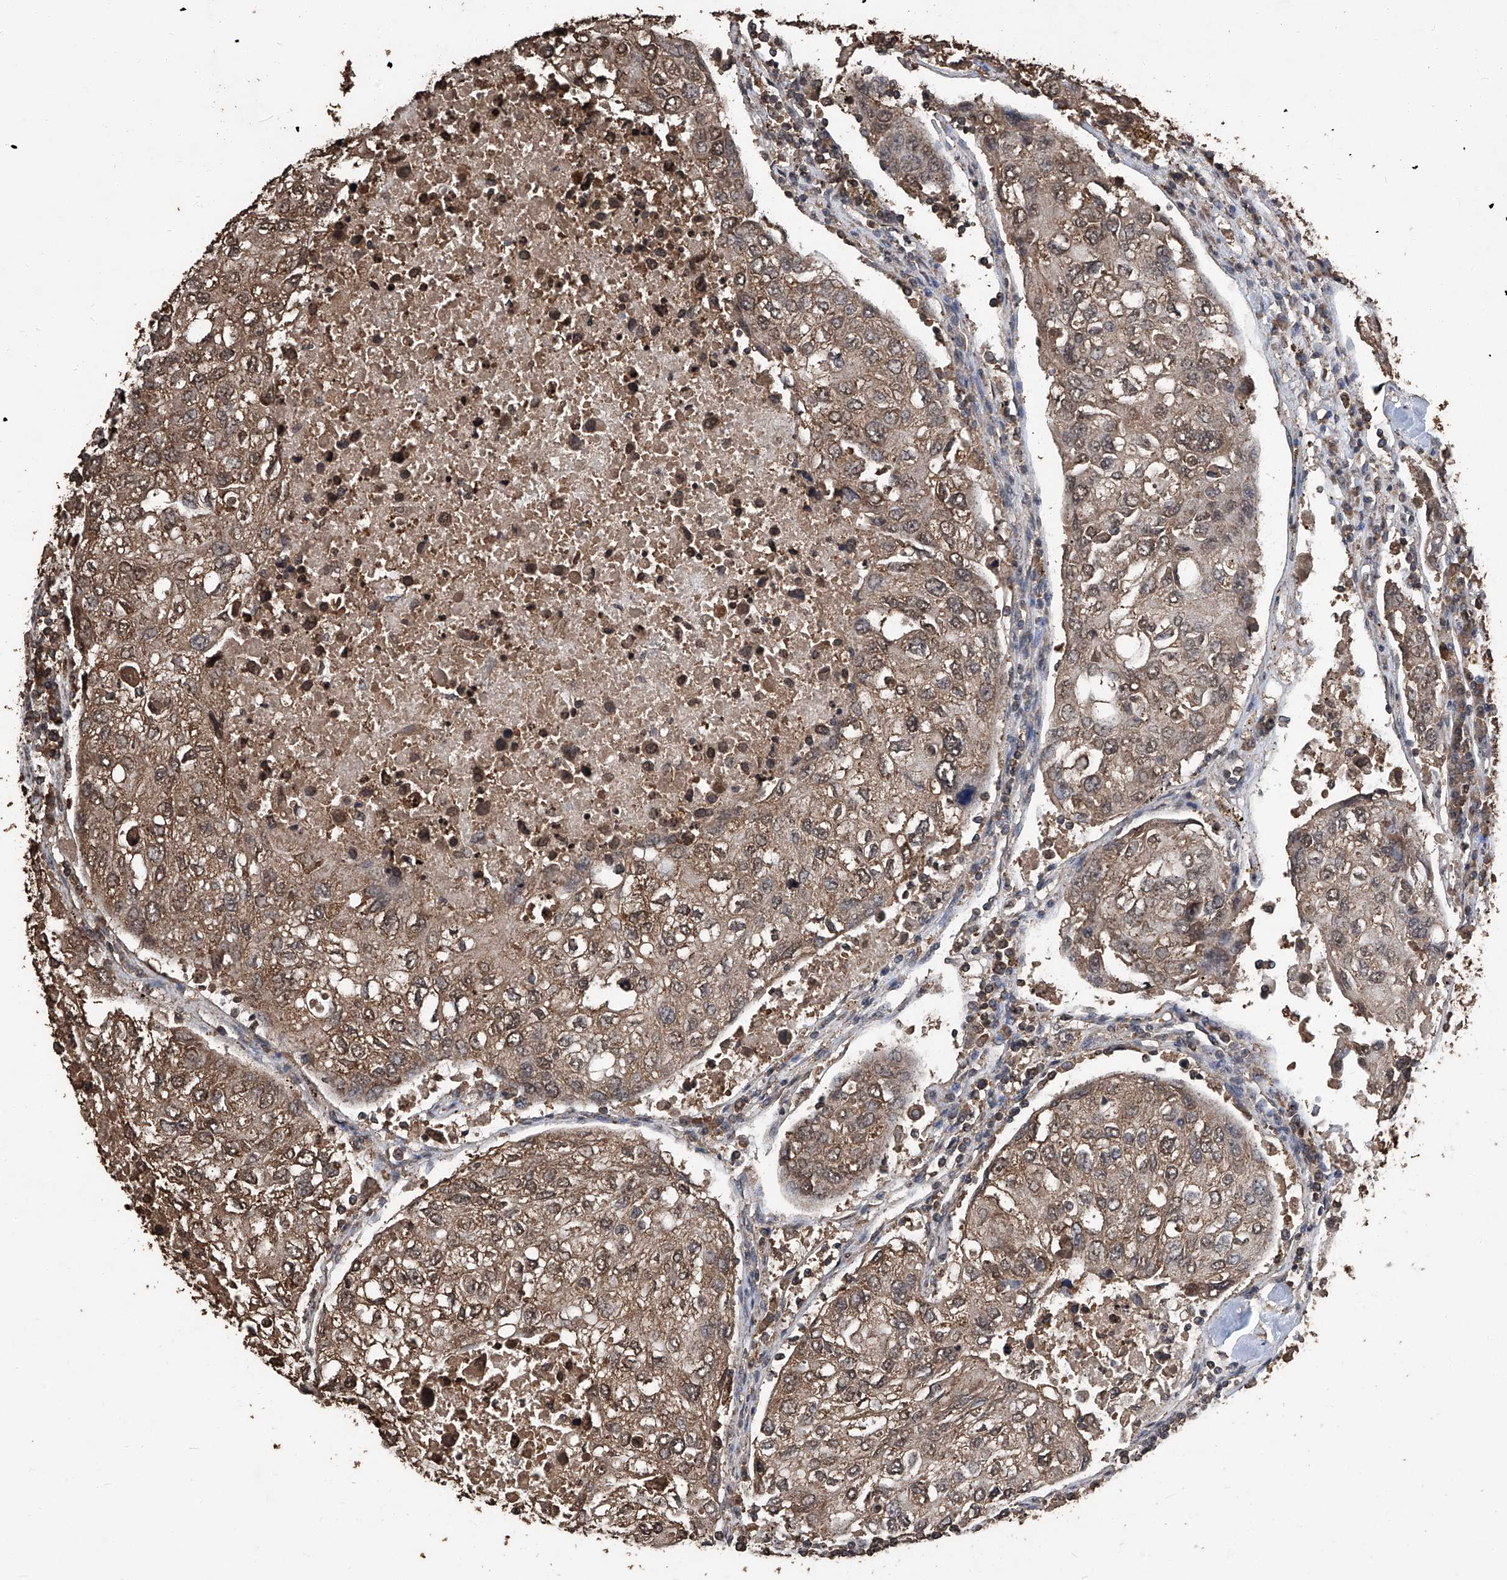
{"staining": {"intensity": "moderate", "quantity": ">75%", "location": "cytoplasmic/membranous"}, "tissue": "urothelial cancer", "cell_type": "Tumor cells", "image_type": "cancer", "snomed": [{"axis": "morphology", "description": "Urothelial carcinoma, High grade"}, {"axis": "topography", "description": "Lymph node"}, {"axis": "topography", "description": "Urinary bladder"}], "caption": "Urothelial cancer stained with DAB IHC exhibits medium levels of moderate cytoplasmic/membranous expression in about >75% of tumor cells.", "gene": "STARD7", "patient": {"sex": "male", "age": 51}}